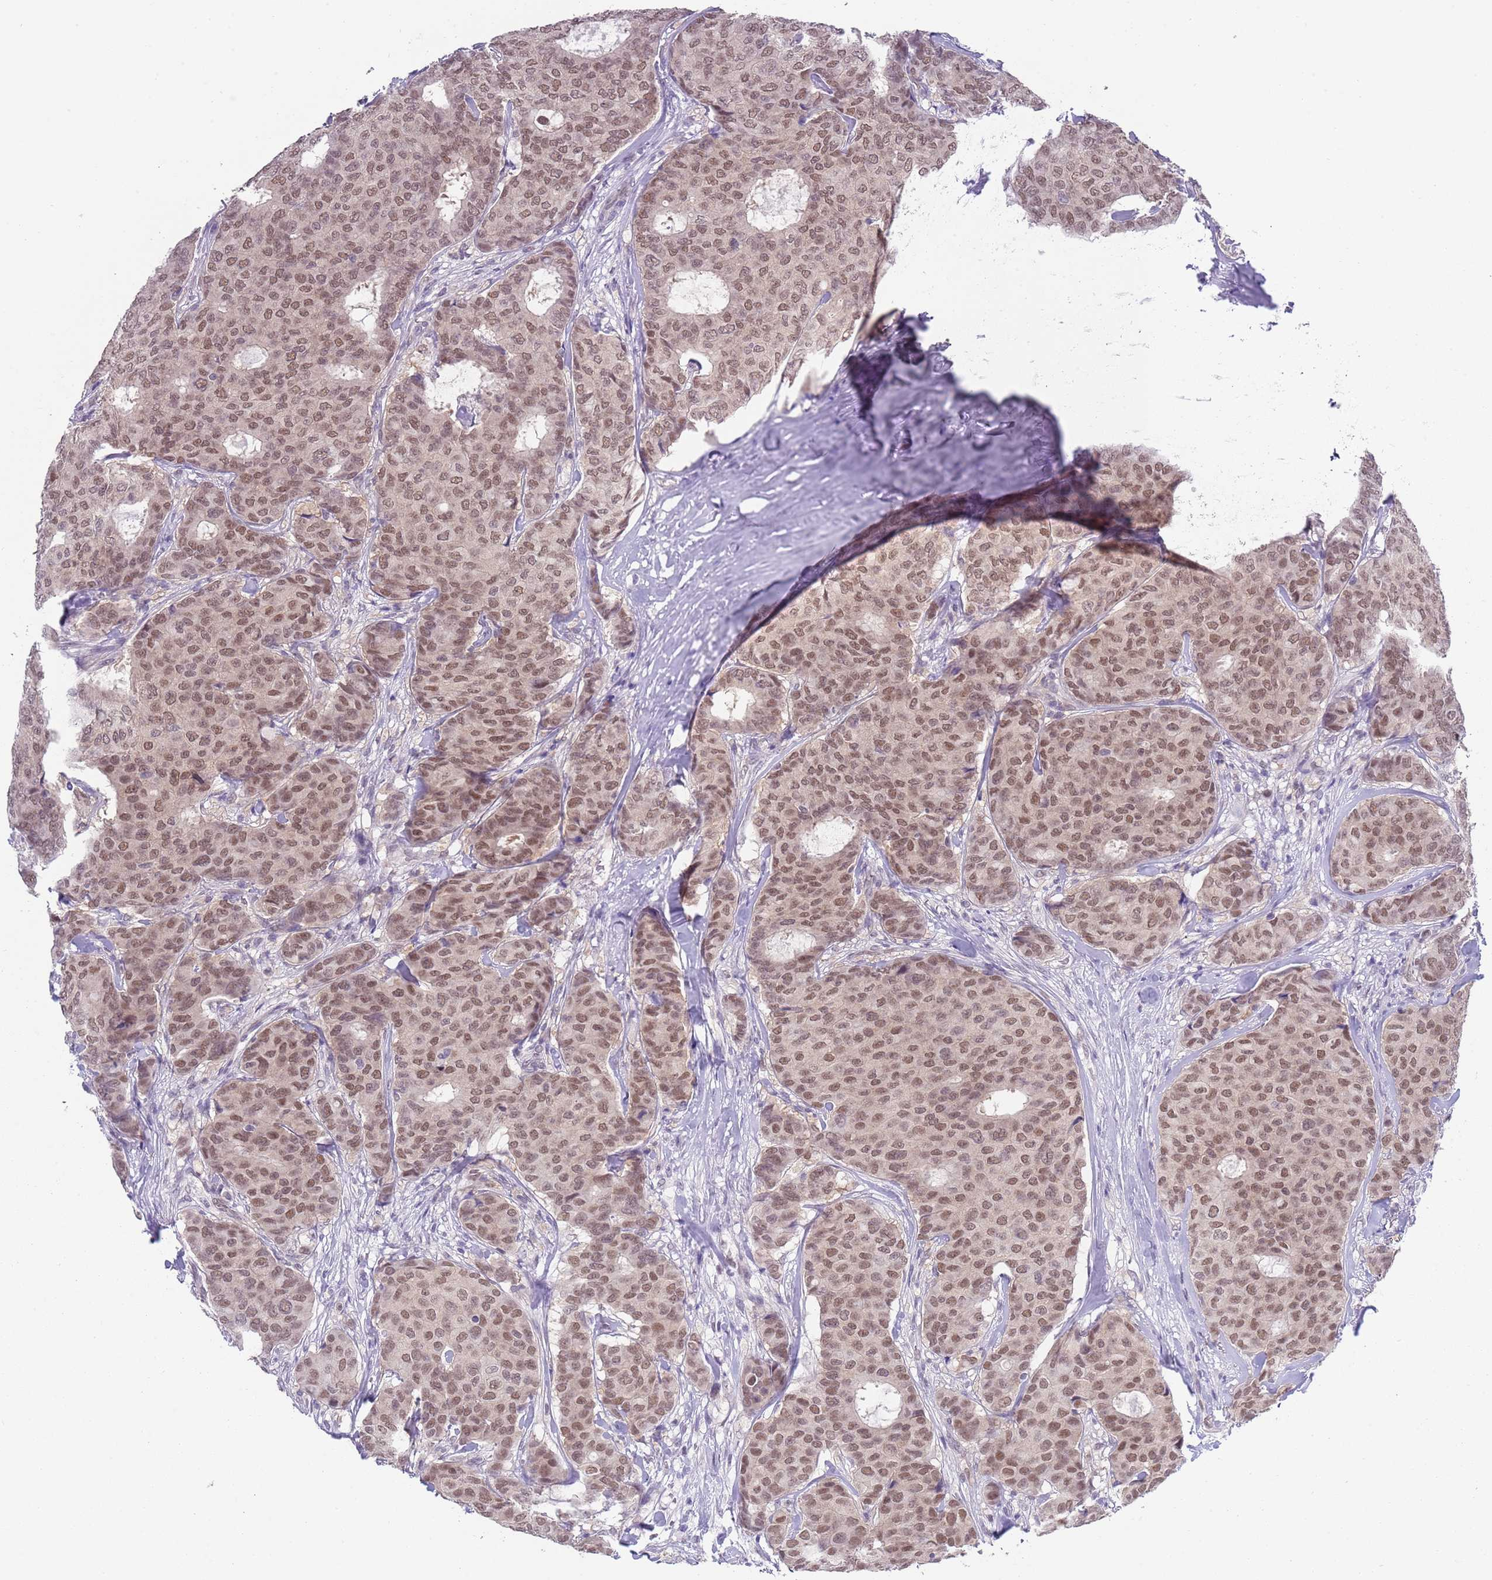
{"staining": {"intensity": "moderate", "quantity": ">75%", "location": "nuclear"}, "tissue": "breast cancer", "cell_type": "Tumor cells", "image_type": "cancer", "snomed": [{"axis": "morphology", "description": "Duct carcinoma"}, {"axis": "topography", "description": "Breast"}], "caption": "Human breast cancer (intraductal carcinoma) stained with a brown dye shows moderate nuclear positive positivity in approximately >75% of tumor cells.", "gene": "SEPHS2", "patient": {"sex": "female", "age": 75}}